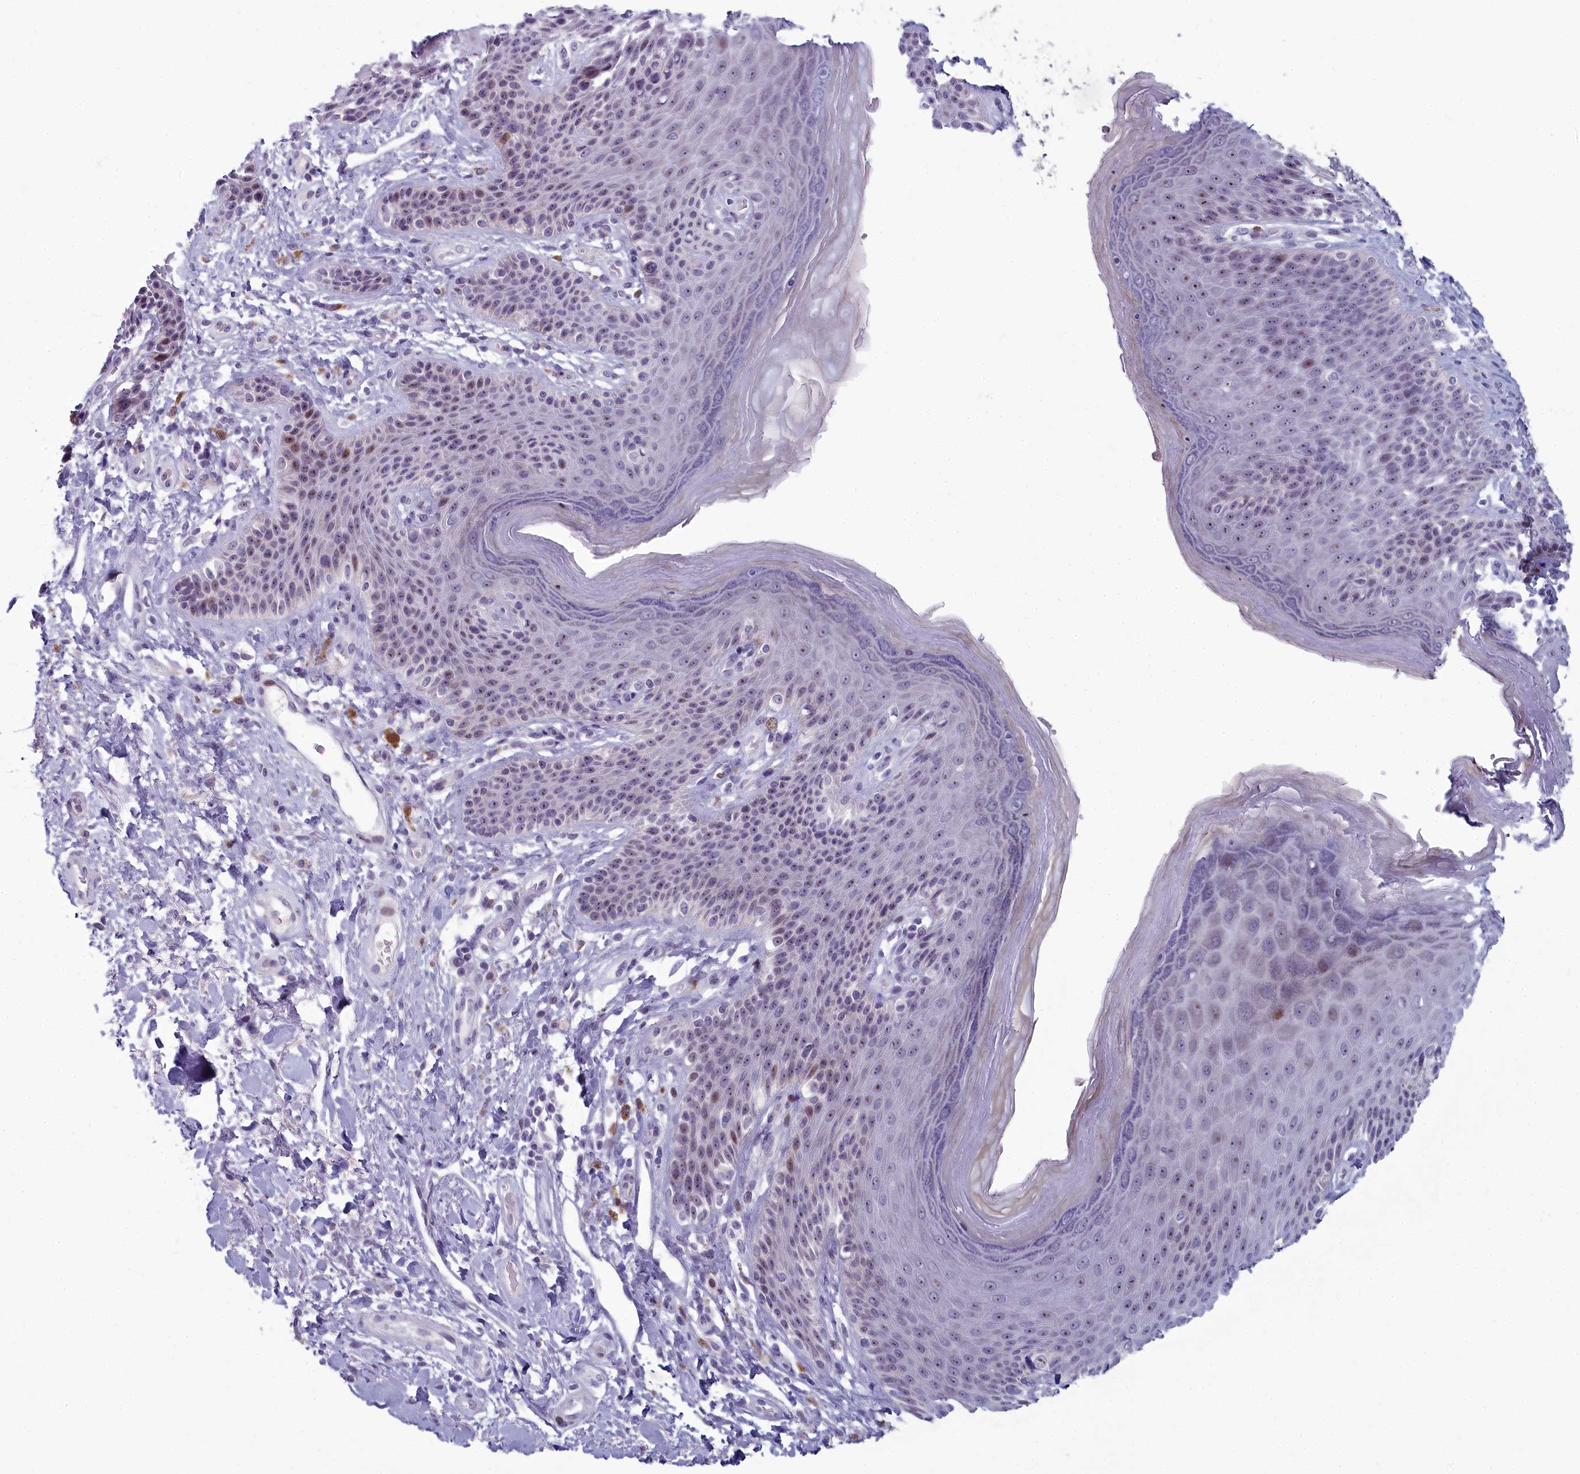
{"staining": {"intensity": "moderate", "quantity": "<25%", "location": "nuclear"}, "tissue": "skin", "cell_type": "Epidermal cells", "image_type": "normal", "snomed": [{"axis": "morphology", "description": "Normal tissue, NOS"}, {"axis": "topography", "description": "Anal"}], "caption": "This is a histology image of immunohistochemistry staining of normal skin, which shows moderate staining in the nuclear of epidermal cells.", "gene": "INSYN2A", "patient": {"sex": "female", "age": 89}}